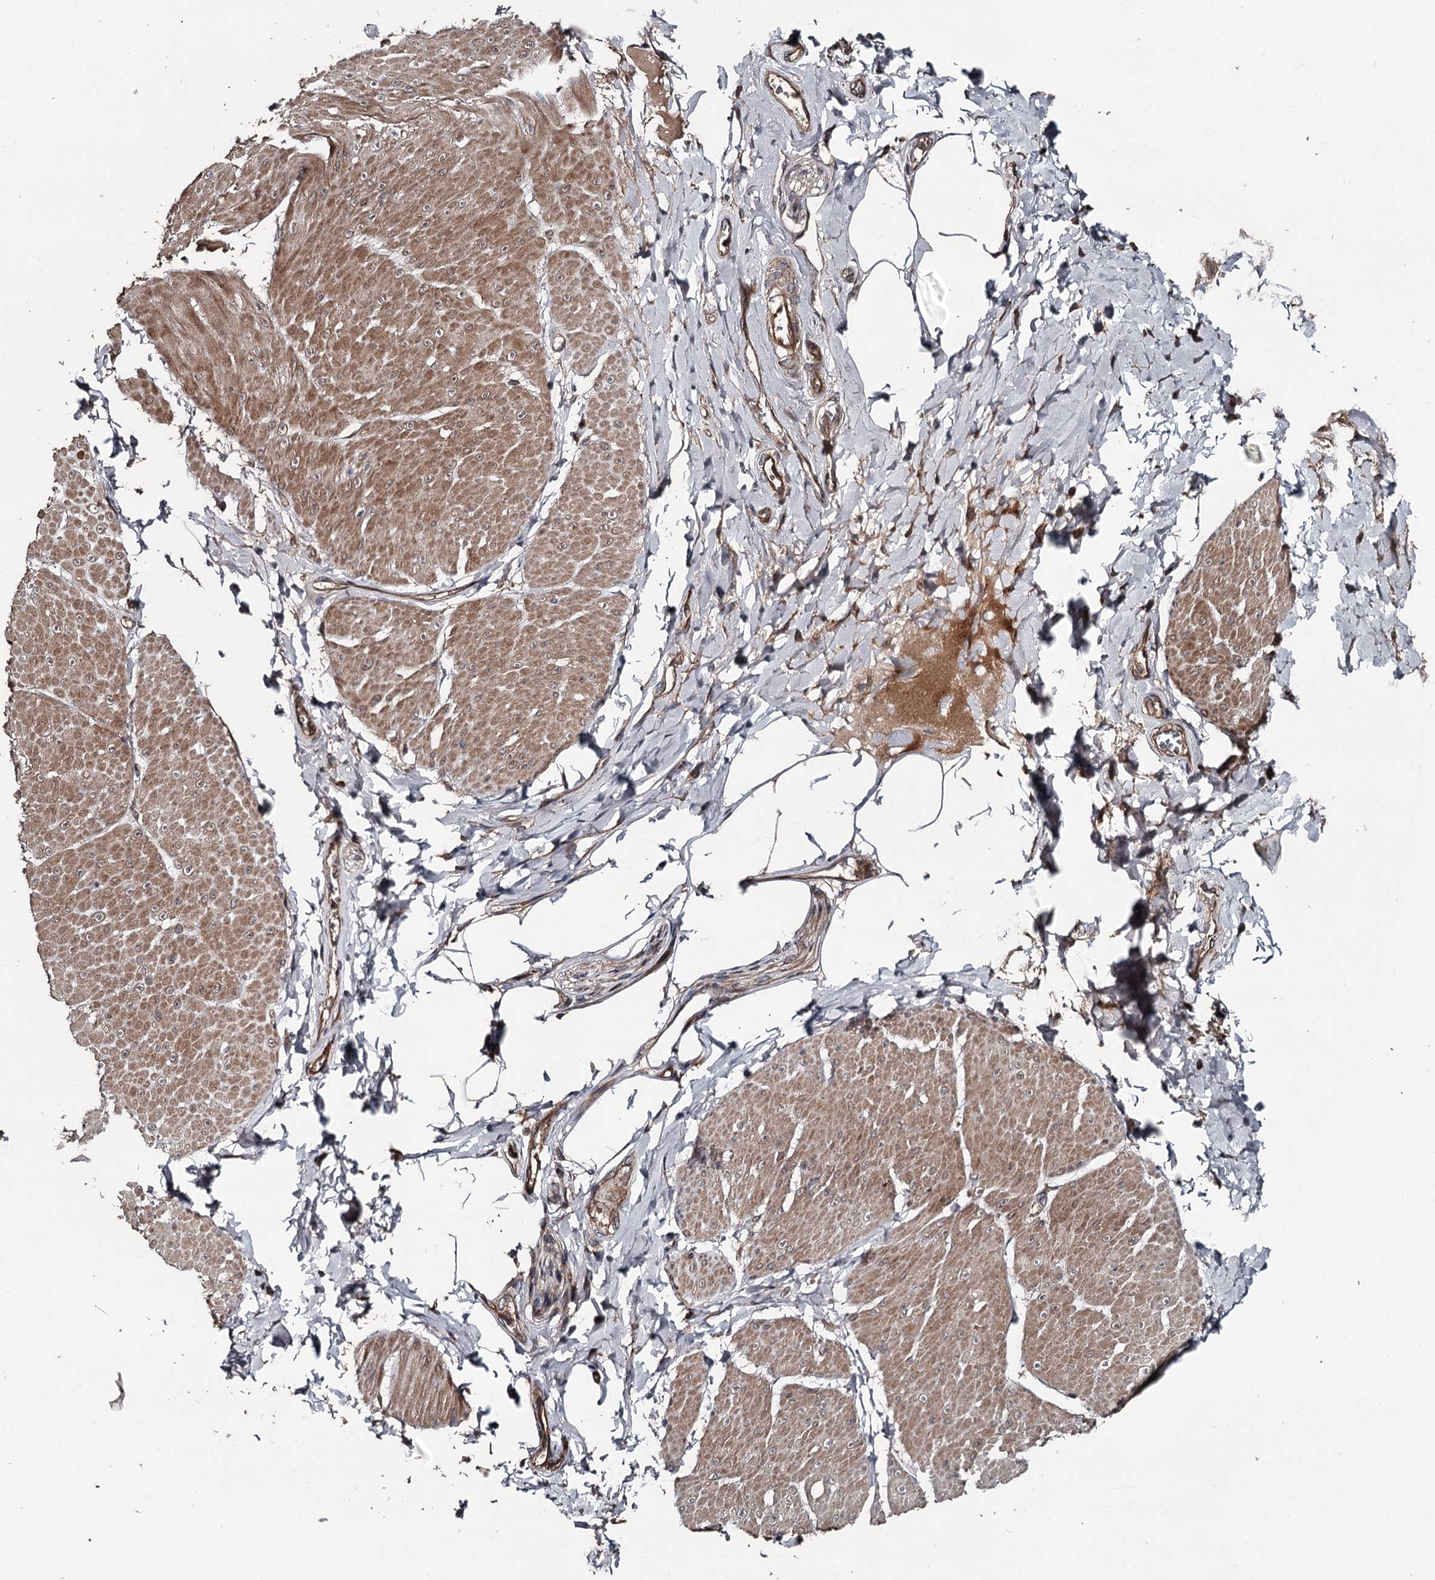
{"staining": {"intensity": "moderate", "quantity": ">75%", "location": "cytoplasmic/membranous"}, "tissue": "smooth muscle", "cell_type": "Smooth muscle cells", "image_type": "normal", "snomed": [{"axis": "morphology", "description": "Urothelial carcinoma, High grade"}, {"axis": "topography", "description": "Urinary bladder"}], "caption": "Smooth muscle cells reveal moderate cytoplasmic/membranous staining in about >75% of cells in unremarkable smooth muscle. The staining was performed using DAB (3,3'-diaminobenzidine), with brown indicating positive protein expression. Nuclei are stained blue with hematoxylin.", "gene": "RAB21", "patient": {"sex": "male", "age": 46}}